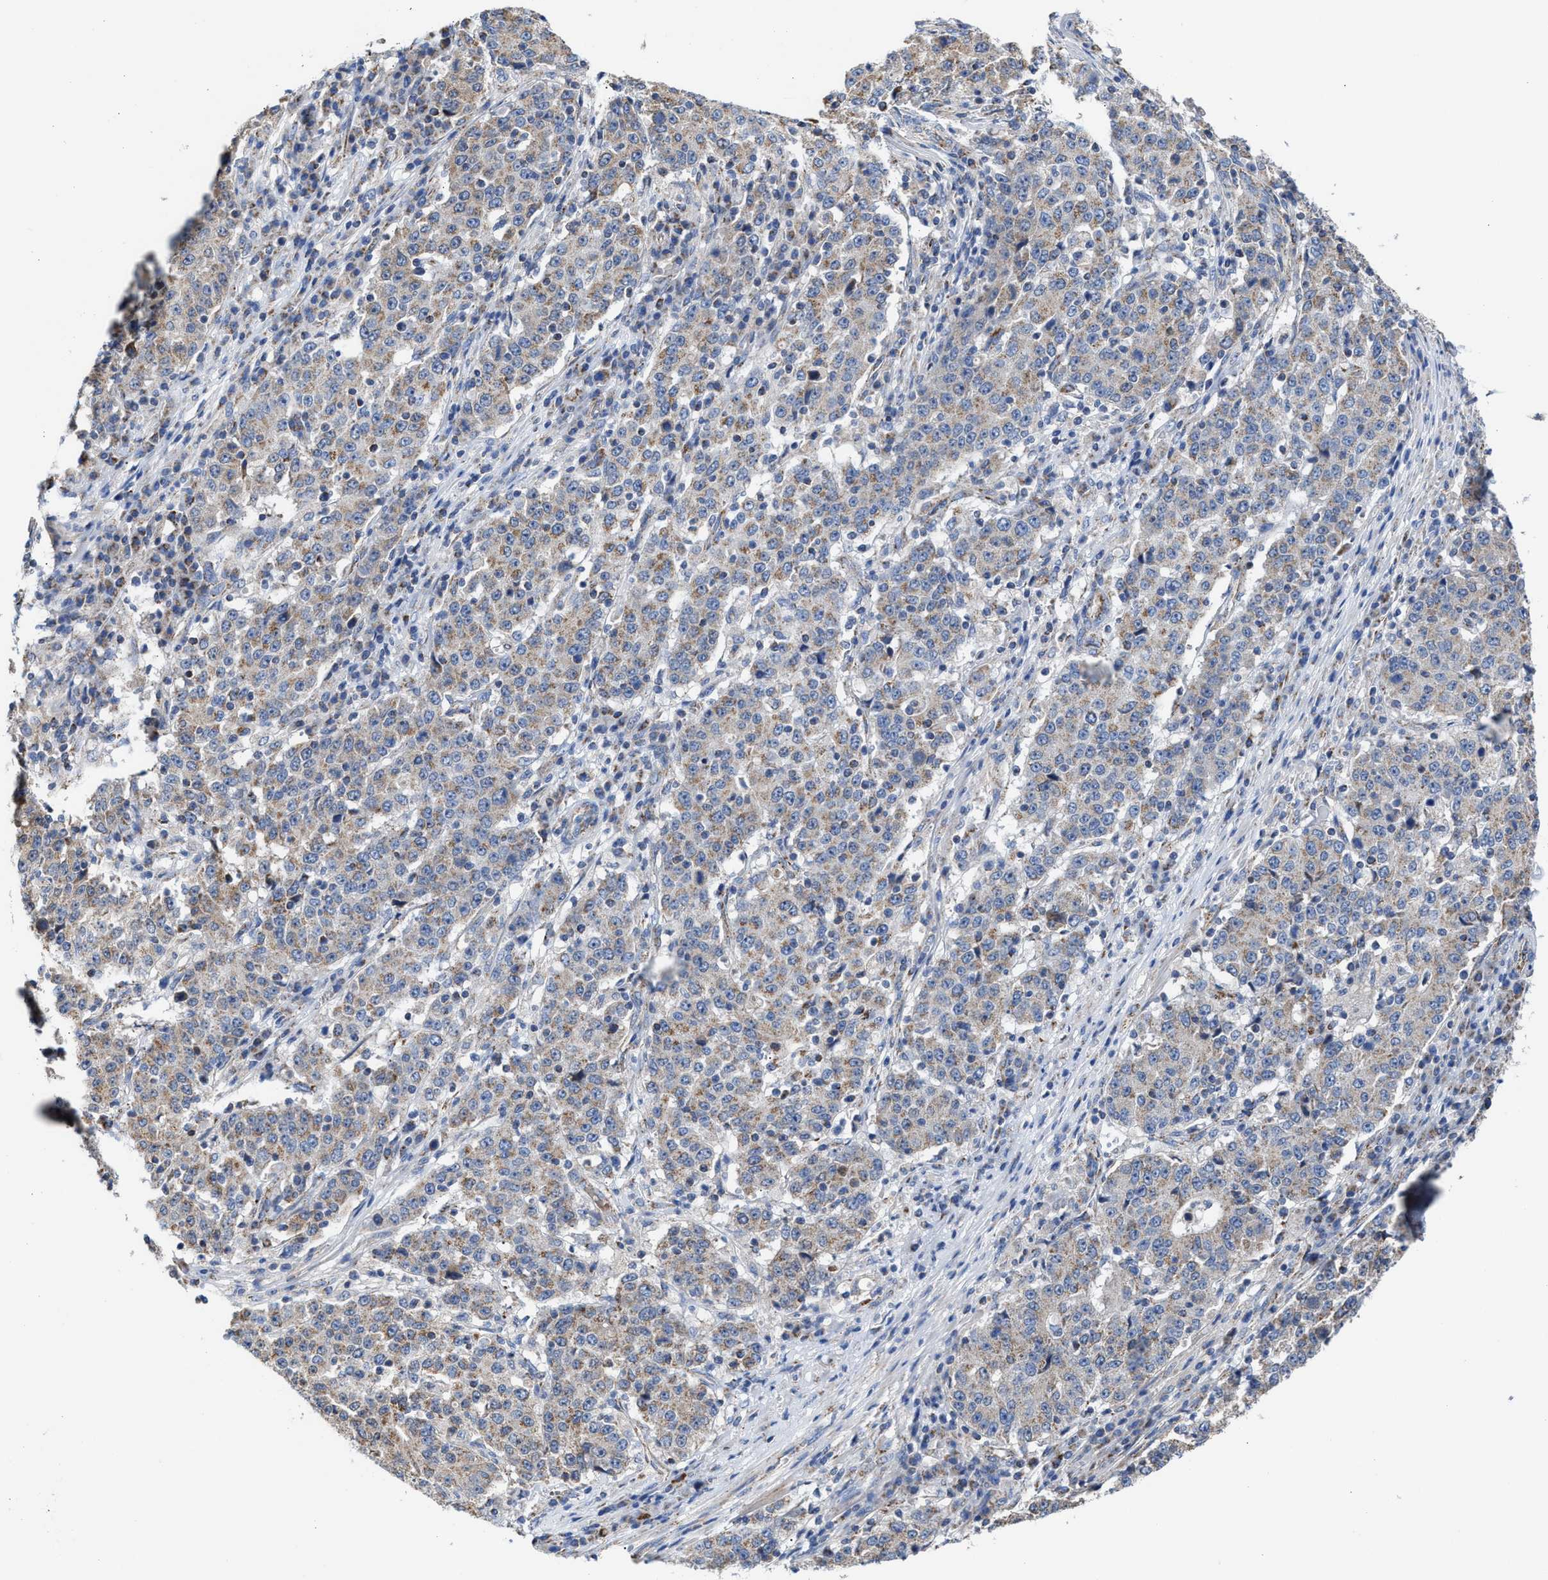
{"staining": {"intensity": "weak", "quantity": "25%-75%", "location": "cytoplasmic/membranous"}, "tissue": "stomach cancer", "cell_type": "Tumor cells", "image_type": "cancer", "snomed": [{"axis": "morphology", "description": "Adenocarcinoma, NOS"}, {"axis": "topography", "description": "Stomach"}], "caption": "Human stomach adenocarcinoma stained with a protein marker reveals weak staining in tumor cells.", "gene": "MECR", "patient": {"sex": "male", "age": 59}}